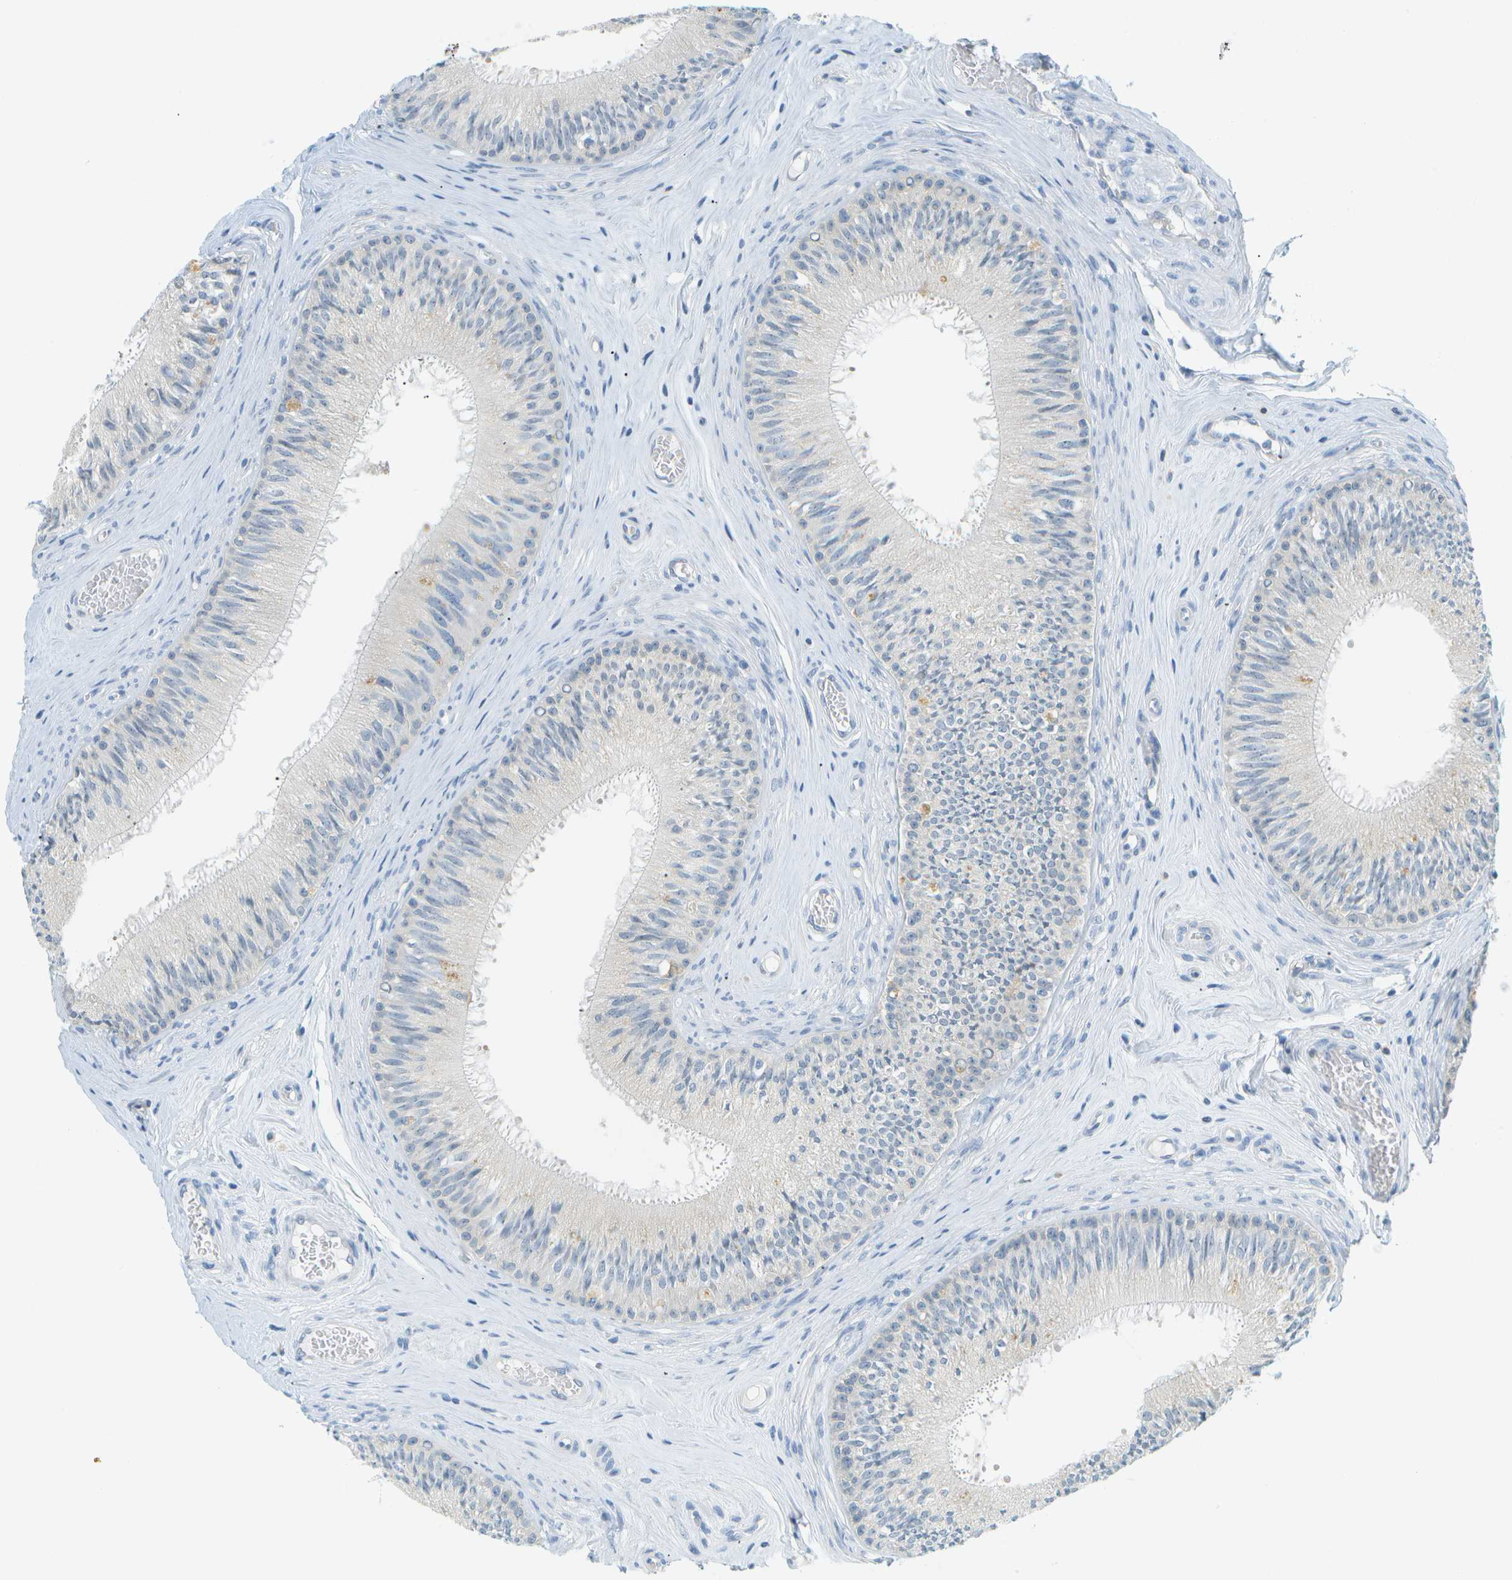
{"staining": {"intensity": "moderate", "quantity": "<25%", "location": "cytoplasmic/membranous"}, "tissue": "epididymis", "cell_type": "Glandular cells", "image_type": "normal", "snomed": [{"axis": "morphology", "description": "Normal tissue, NOS"}, {"axis": "topography", "description": "Testis"}, {"axis": "topography", "description": "Epididymis"}], "caption": "Immunohistochemistry of normal human epididymis demonstrates low levels of moderate cytoplasmic/membranous staining in about <25% of glandular cells.", "gene": "SMYD5", "patient": {"sex": "male", "age": 36}}